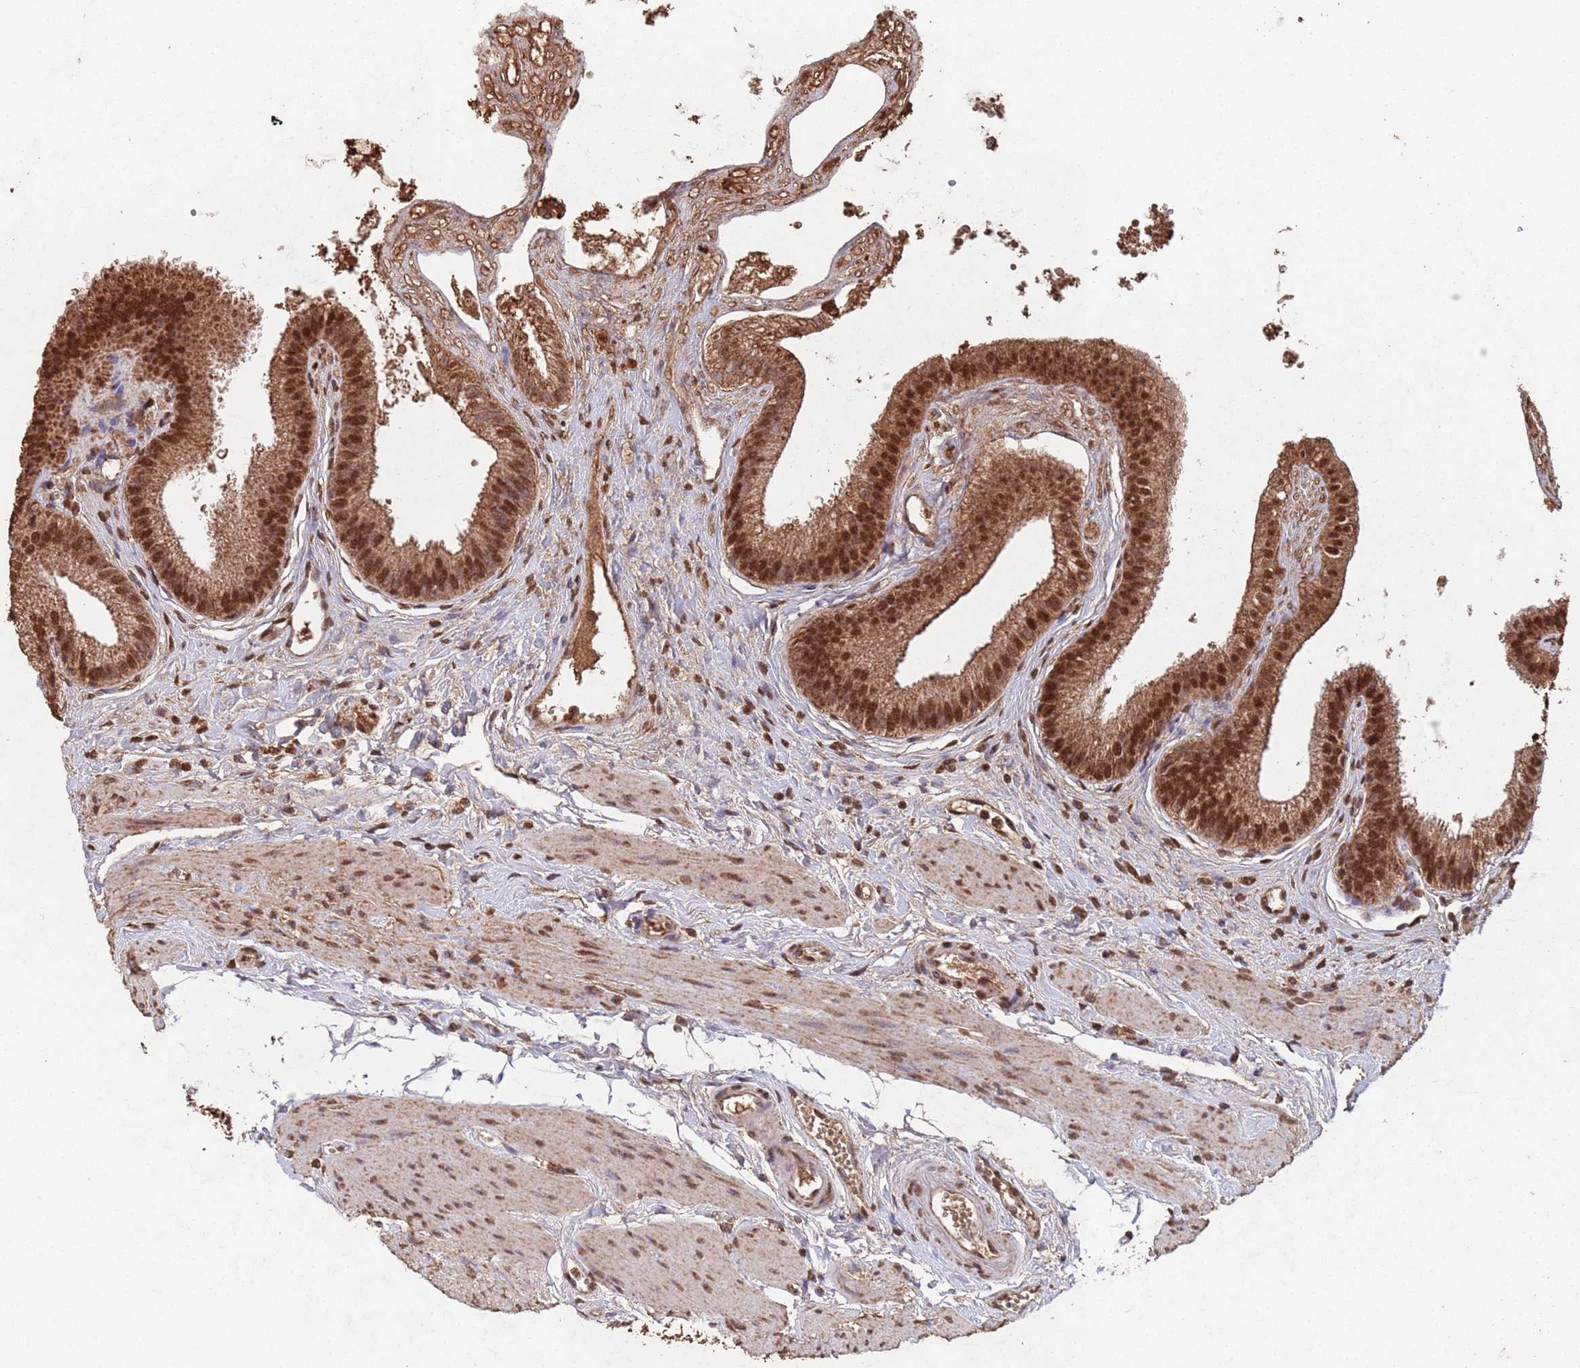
{"staining": {"intensity": "strong", "quantity": ">75%", "location": "cytoplasmic/membranous,nuclear"}, "tissue": "gallbladder", "cell_type": "Glandular cells", "image_type": "normal", "snomed": [{"axis": "morphology", "description": "Normal tissue, NOS"}, {"axis": "topography", "description": "Gallbladder"}], "caption": "An image of gallbladder stained for a protein reveals strong cytoplasmic/membranous,nuclear brown staining in glandular cells.", "gene": "HDAC10", "patient": {"sex": "female", "age": 54}}